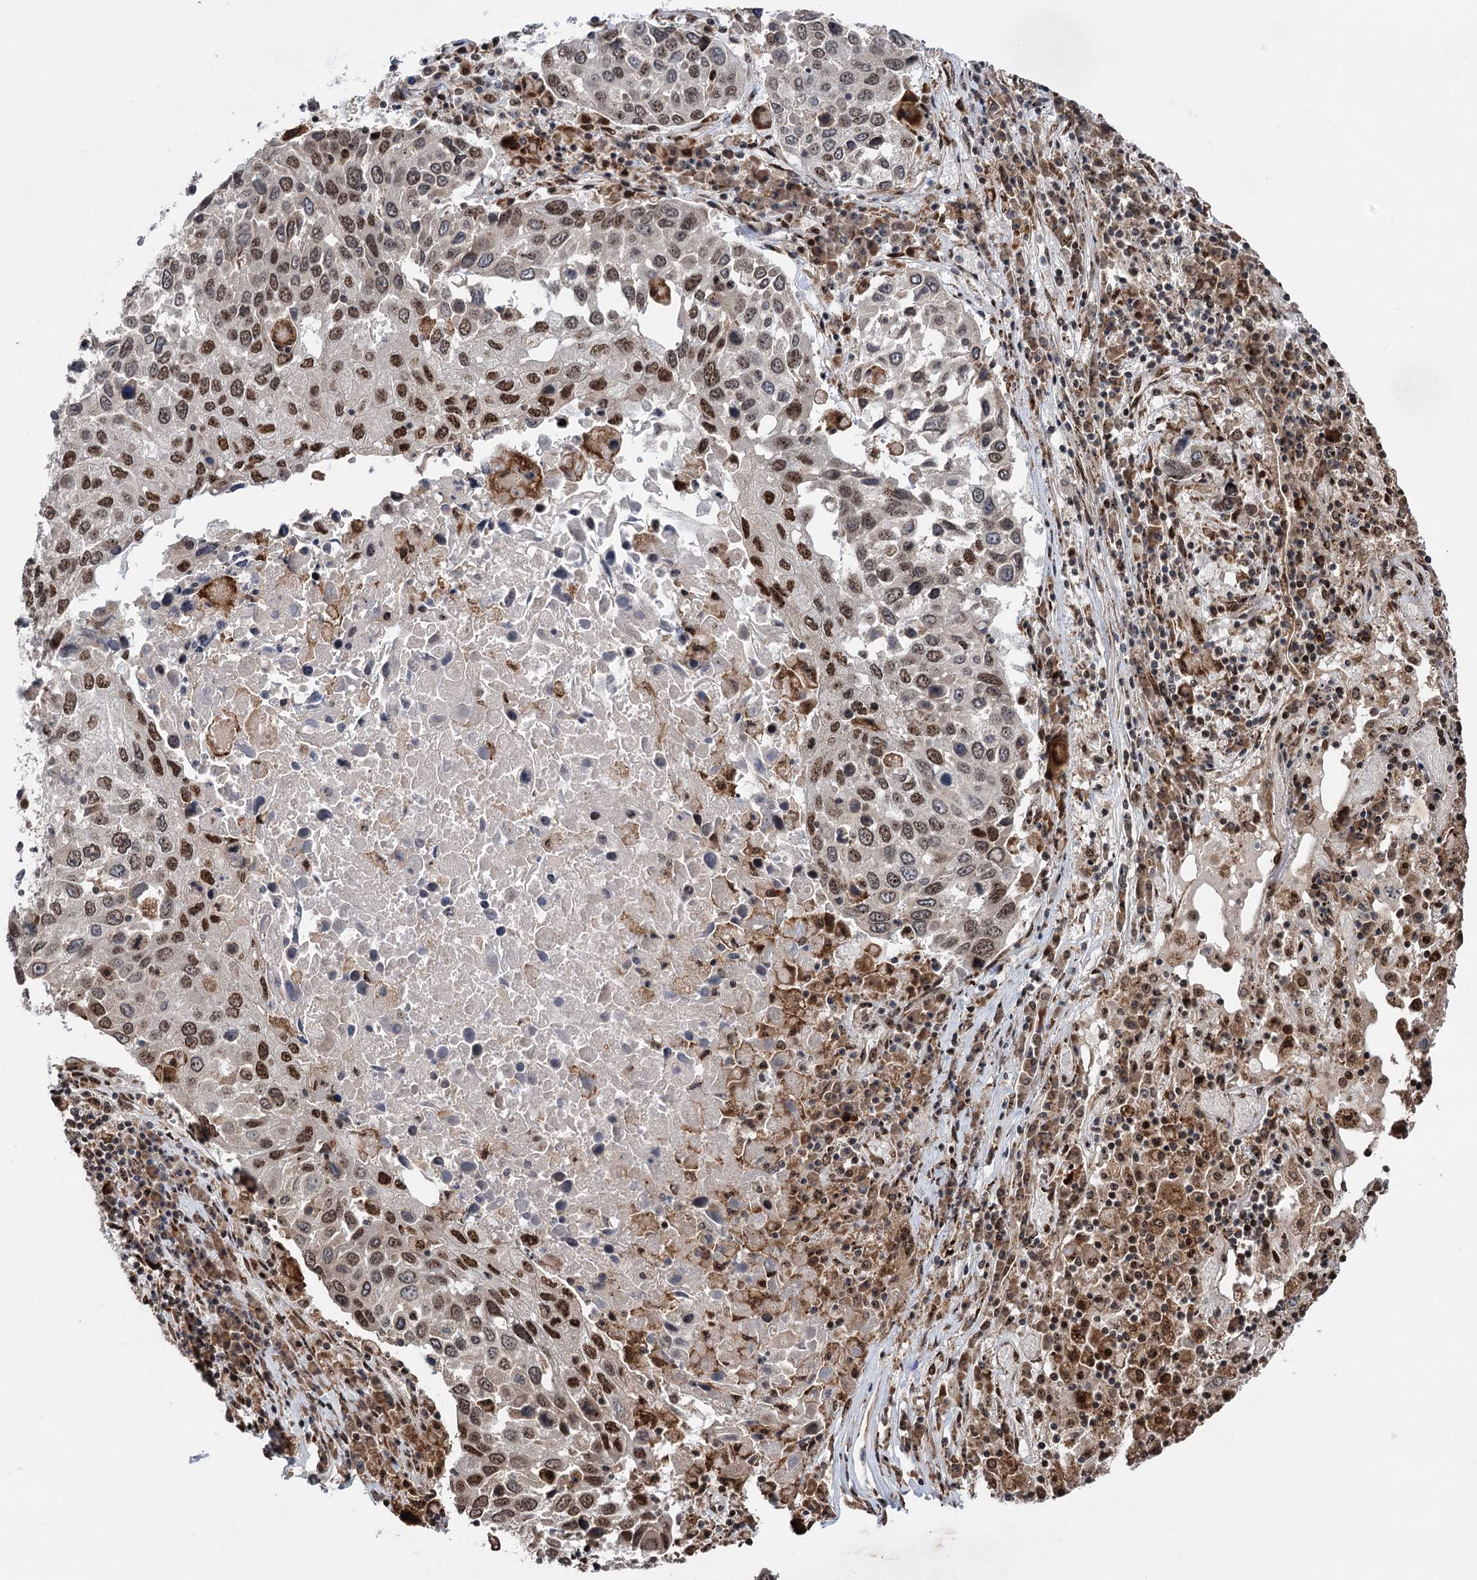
{"staining": {"intensity": "moderate", "quantity": "25%-75%", "location": "nuclear"}, "tissue": "lung cancer", "cell_type": "Tumor cells", "image_type": "cancer", "snomed": [{"axis": "morphology", "description": "Squamous cell carcinoma, NOS"}, {"axis": "topography", "description": "Lung"}], "caption": "Immunohistochemistry of lung squamous cell carcinoma exhibits medium levels of moderate nuclear positivity in approximately 25%-75% of tumor cells. (IHC, brightfield microscopy, high magnification).", "gene": "MESD", "patient": {"sex": "male", "age": 65}}